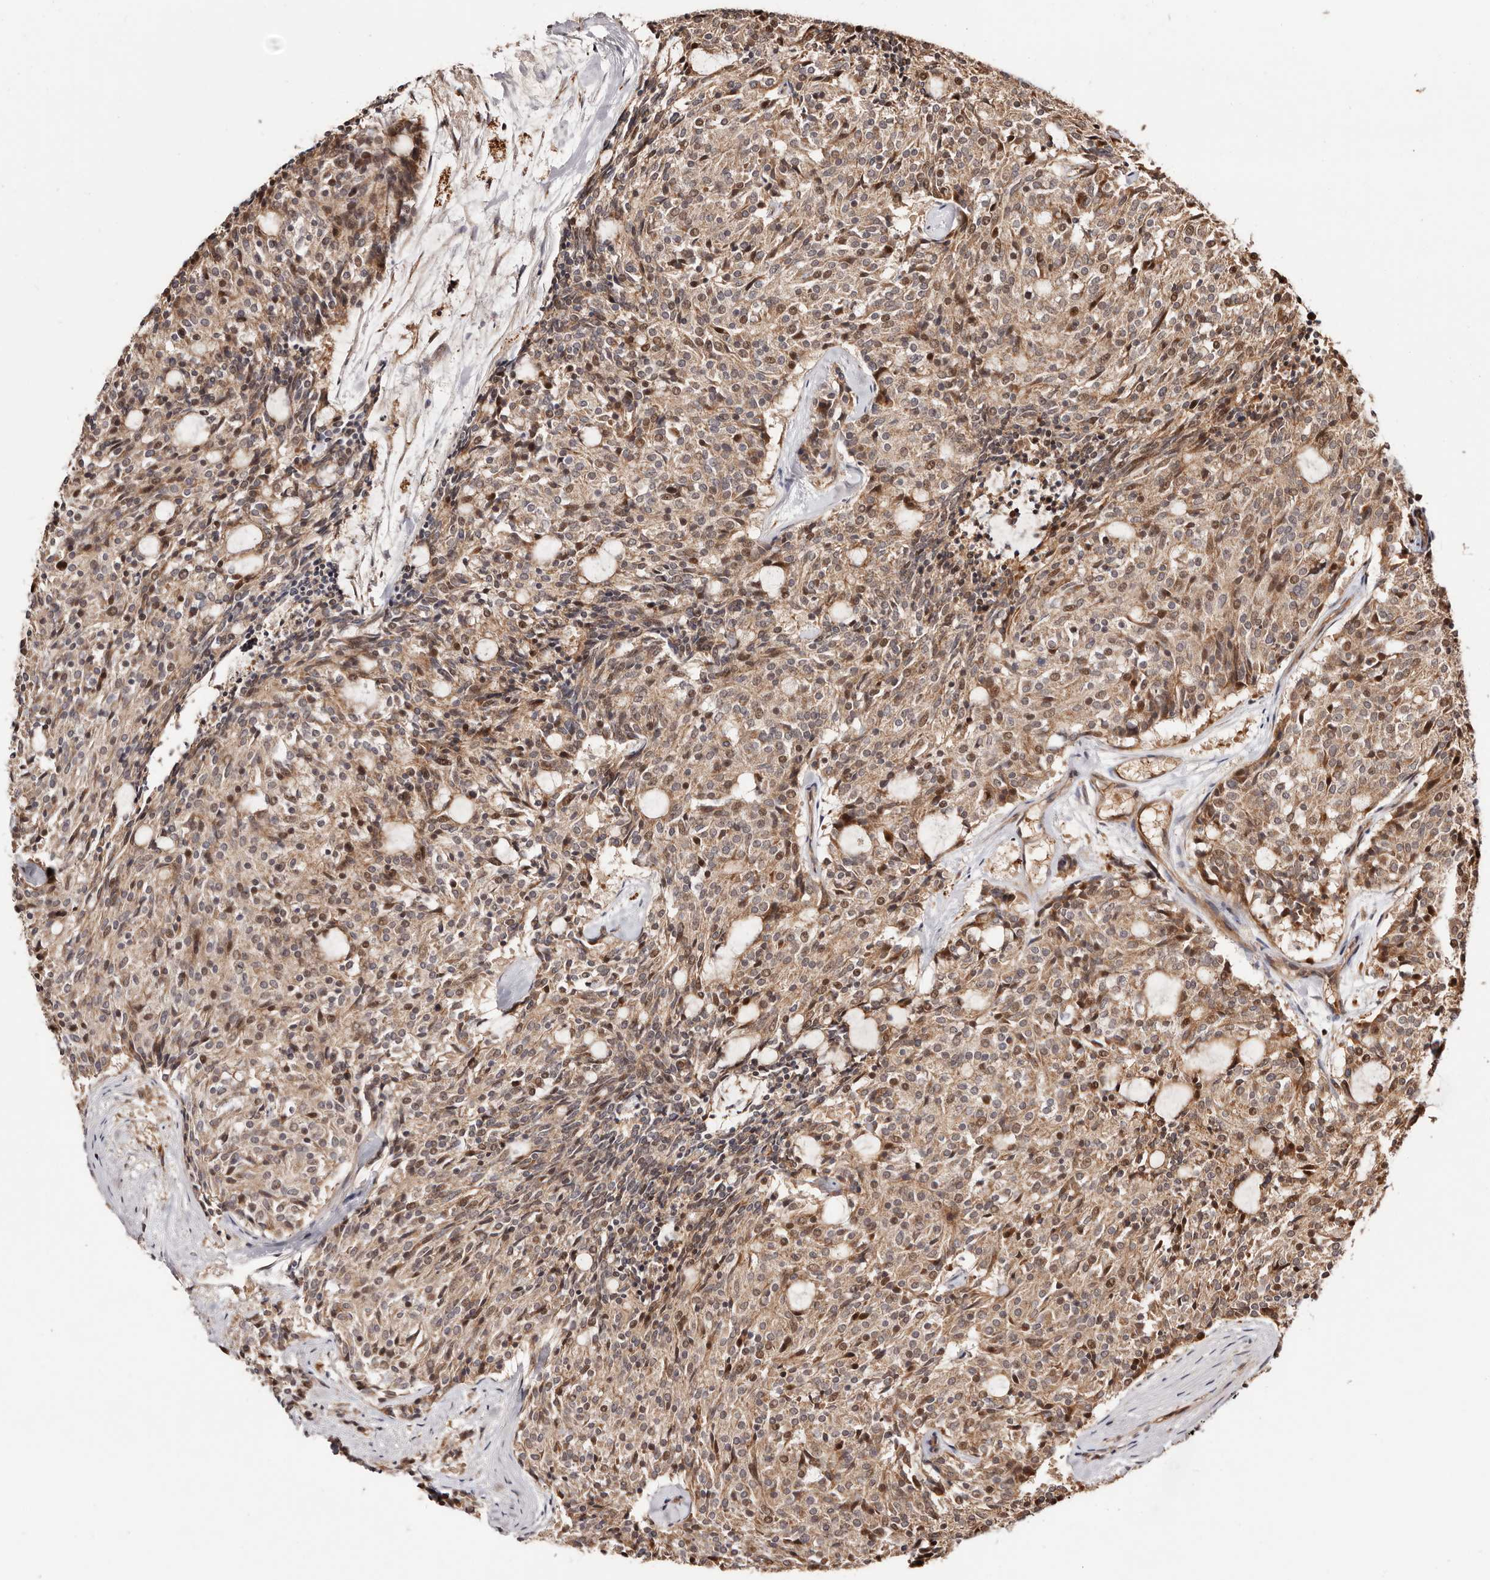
{"staining": {"intensity": "moderate", "quantity": "25%-75%", "location": "cytoplasmic/membranous,nuclear"}, "tissue": "carcinoid", "cell_type": "Tumor cells", "image_type": "cancer", "snomed": [{"axis": "morphology", "description": "Carcinoid, malignant, NOS"}, {"axis": "topography", "description": "Pancreas"}], "caption": "IHC of carcinoid exhibits medium levels of moderate cytoplasmic/membranous and nuclear positivity in approximately 25%-75% of tumor cells.", "gene": "PTPN22", "patient": {"sex": "female", "age": 54}}